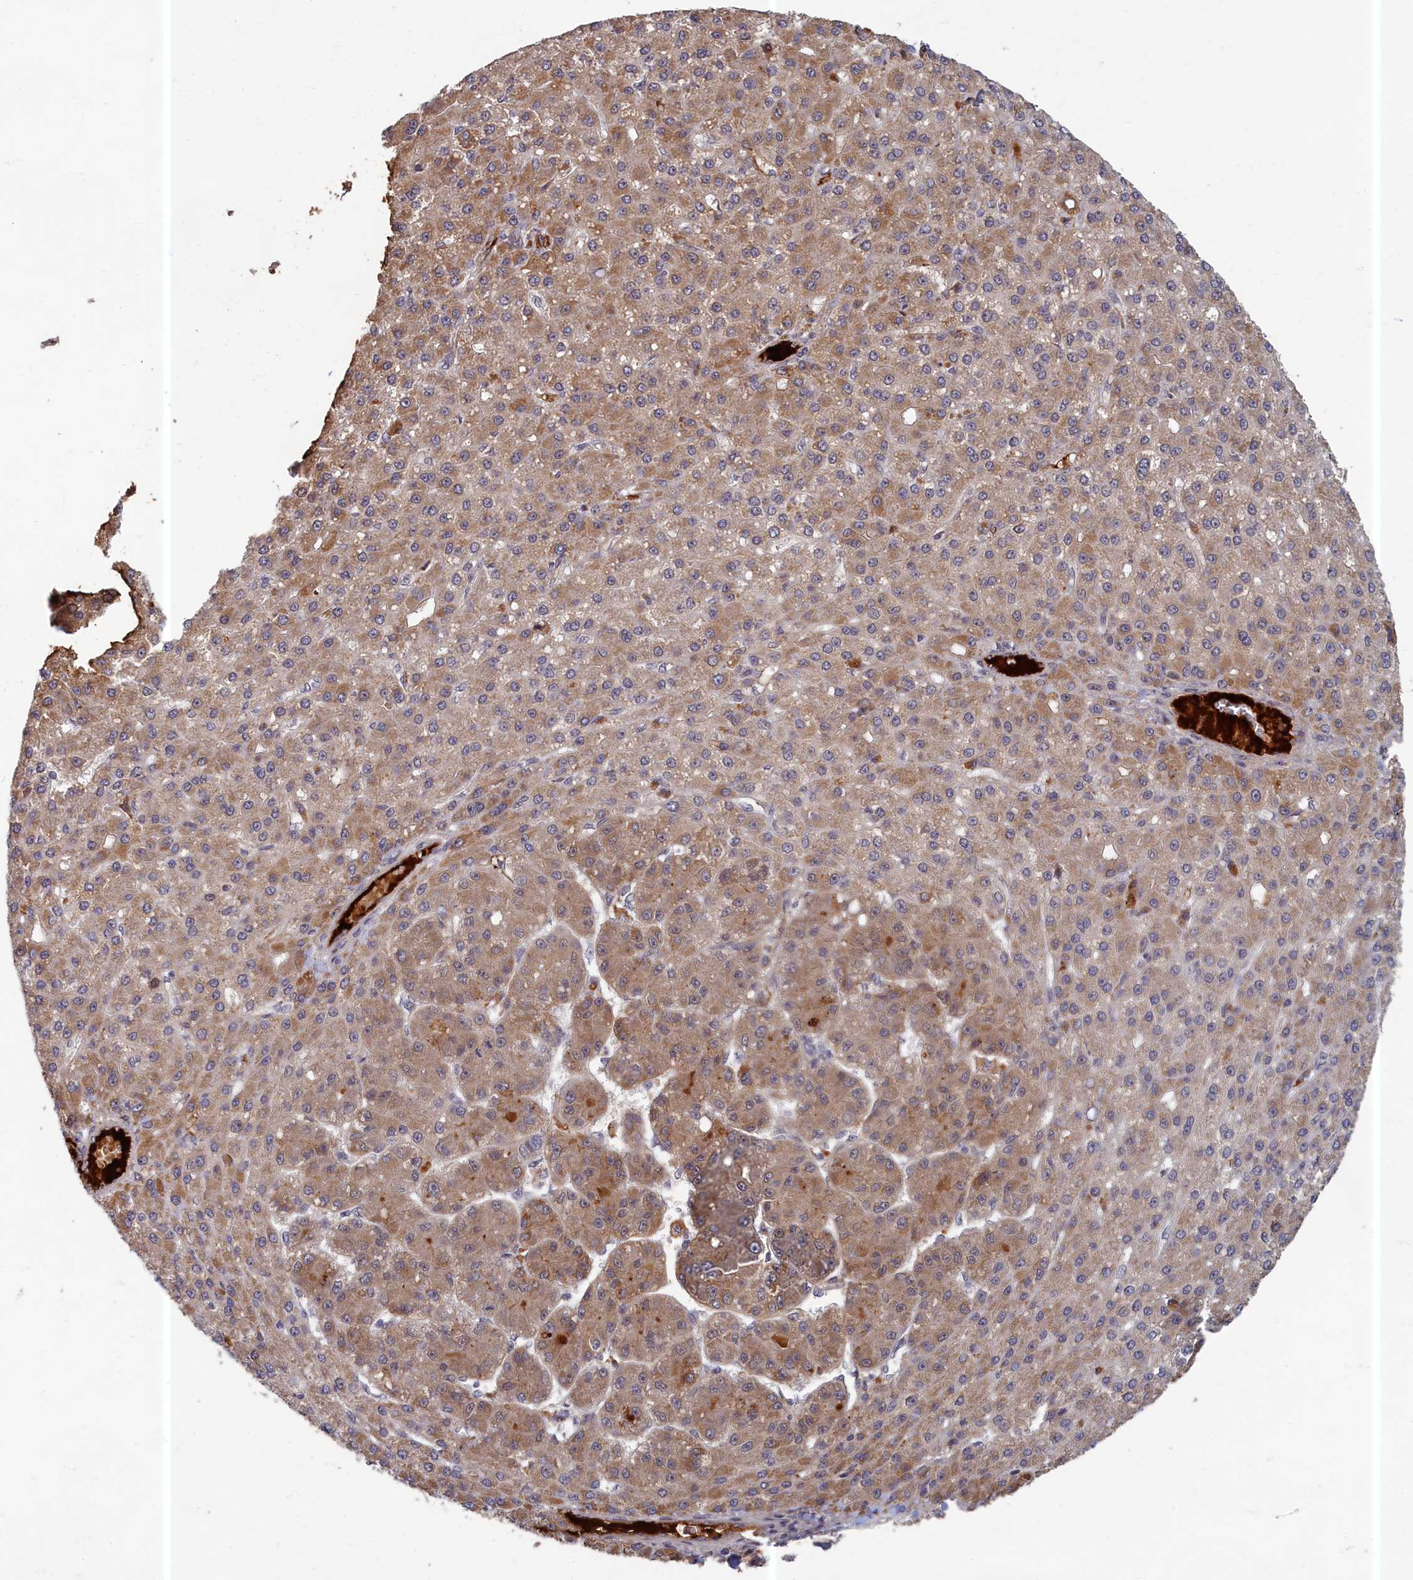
{"staining": {"intensity": "weak", "quantity": ">75%", "location": "cytoplasmic/membranous"}, "tissue": "liver cancer", "cell_type": "Tumor cells", "image_type": "cancer", "snomed": [{"axis": "morphology", "description": "Carcinoma, Hepatocellular, NOS"}, {"axis": "topography", "description": "Liver"}], "caption": "Immunohistochemical staining of hepatocellular carcinoma (liver) demonstrates weak cytoplasmic/membranous protein expression in approximately >75% of tumor cells. (IHC, brightfield microscopy, high magnification).", "gene": "EARS2", "patient": {"sex": "male", "age": 67}}